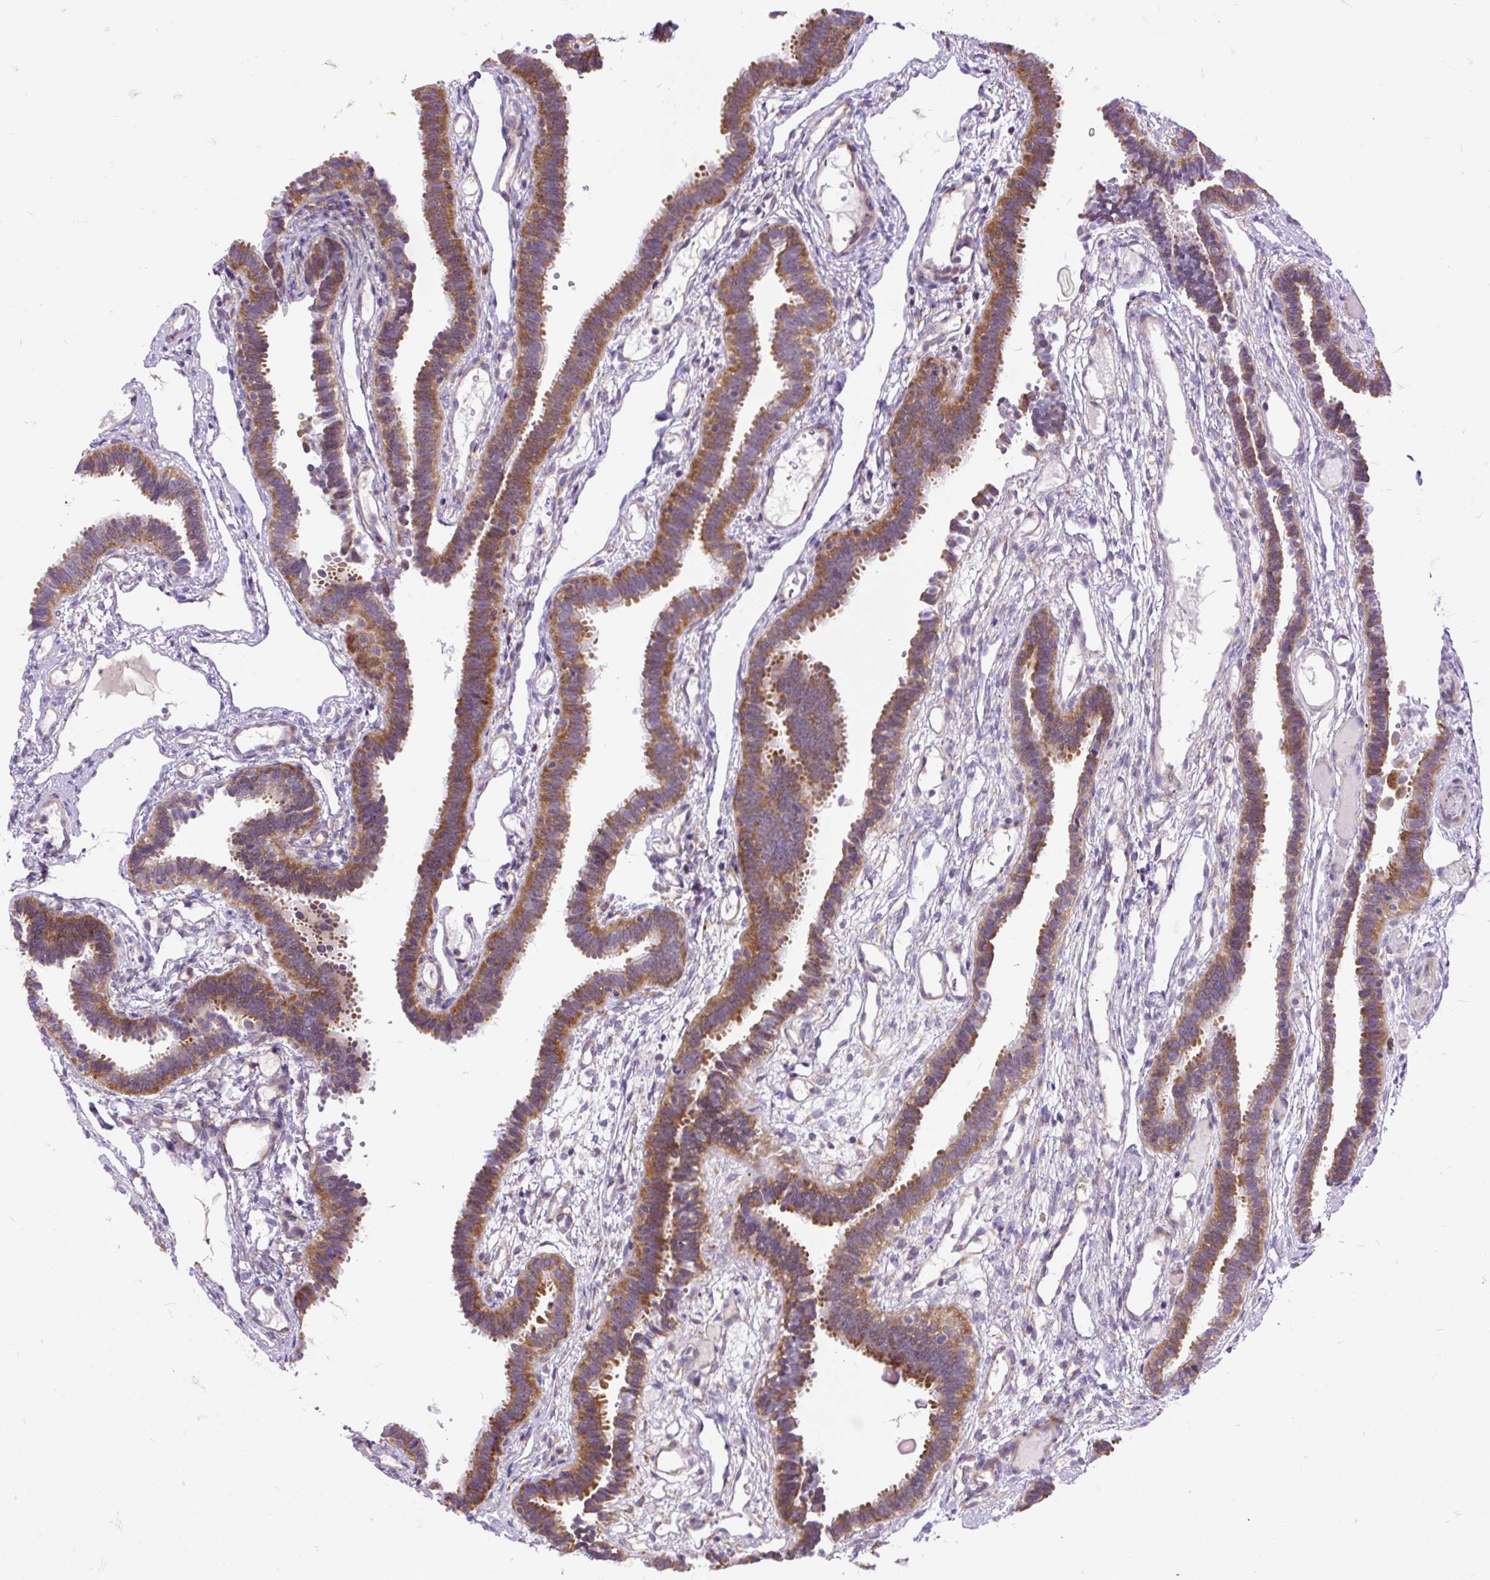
{"staining": {"intensity": "moderate", "quantity": ">75%", "location": "cytoplasmic/membranous"}, "tissue": "fallopian tube", "cell_type": "Glandular cells", "image_type": "normal", "snomed": [{"axis": "morphology", "description": "Normal tissue, NOS"}, {"axis": "topography", "description": "Fallopian tube"}], "caption": "The photomicrograph exhibits a brown stain indicating the presence of a protein in the cytoplasmic/membranous of glandular cells in fallopian tube.", "gene": "RPS5", "patient": {"sex": "female", "age": 37}}